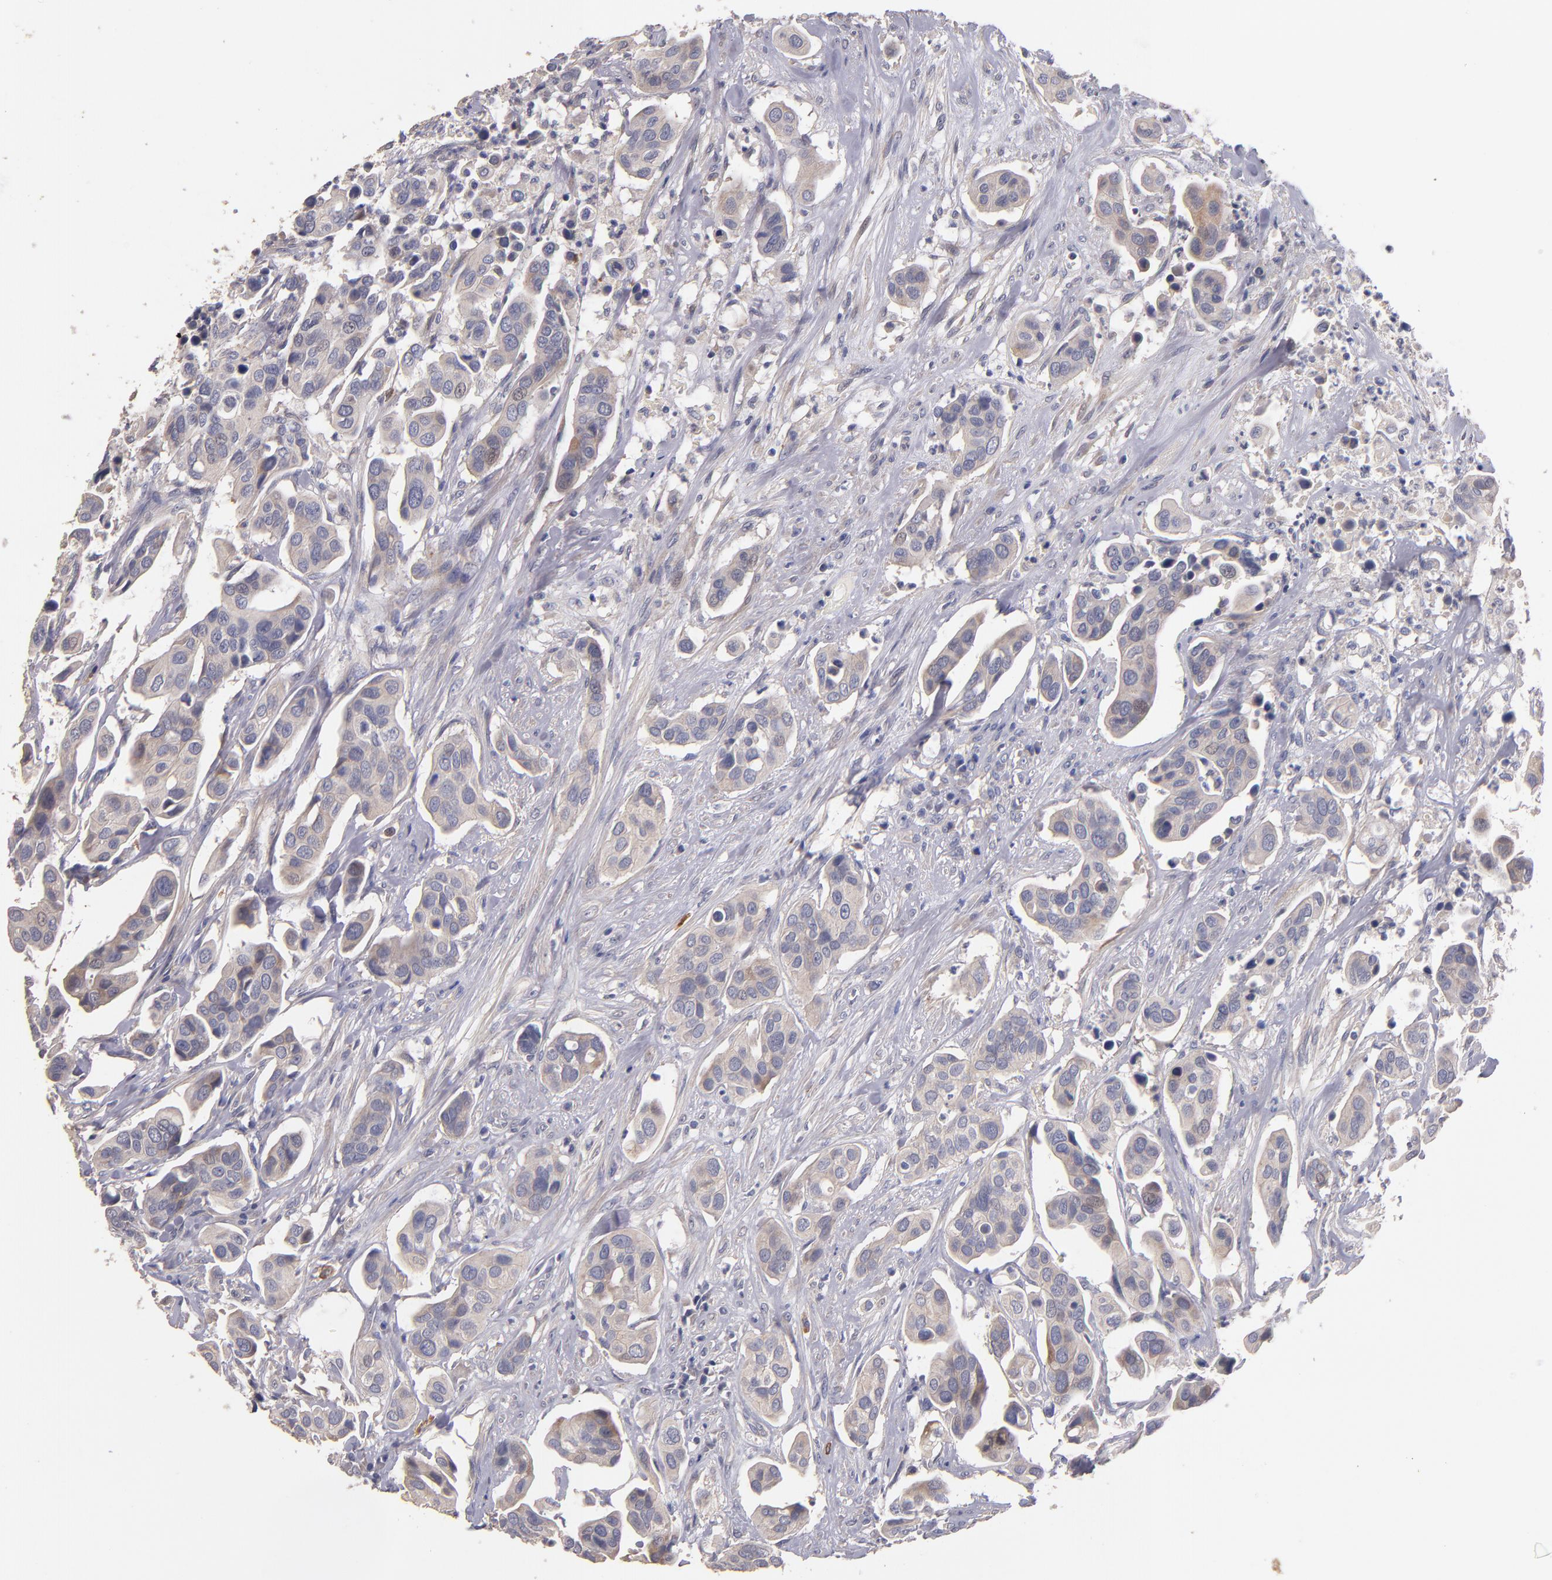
{"staining": {"intensity": "weak", "quantity": ">75%", "location": "cytoplasmic/membranous"}, "tissue": "urothelial cancer", "cell_type": "Tumor cells", "image_type": "cancer", "snomed": [{"axis": "morphology", "description": "Adenocarcinoma, NOS"}, {"axis": "topography", "description": "Urinary bladder"}], "caption": "Adenocarcinoma stained with DAB (3,3'-diaminobenzidine) immunohistochemistry (IHC) shows low levels of weak cytoplasmic/membranous staining in about >75% of tumor cells.", "gene": "MAGEE1", "patient": {"sex": "male", "age": 61}}